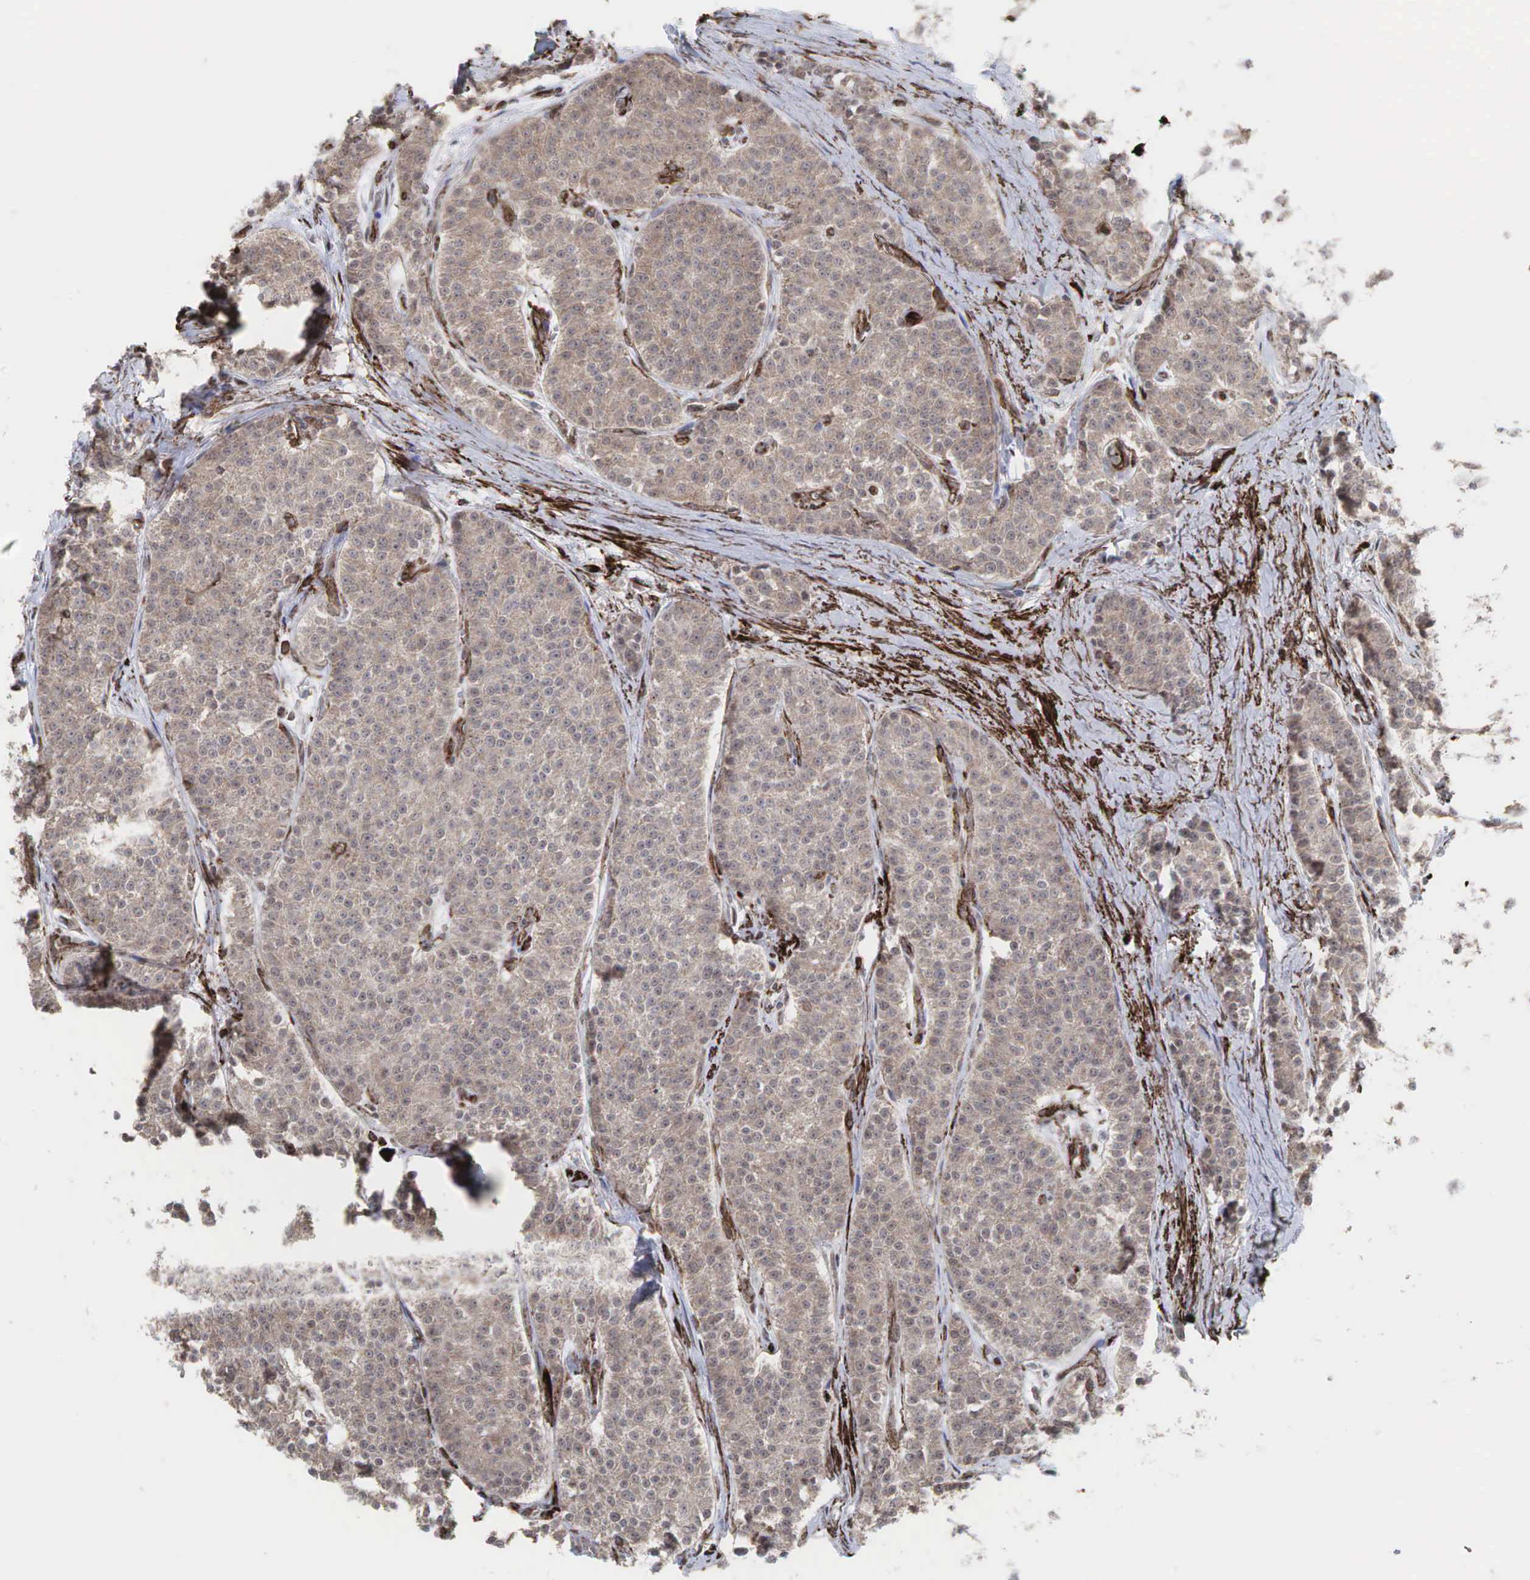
{"staining": {"intensity": "weak", "quantity": ">75%", "location": "cytoplasmic/membranous"}, "tissue": "carcinoid", "cell_type": "Tumor cells", "image_type": "cancer", "snomed": [{"axis": "morphology", "description": "Carcinoid, malignant, NOS"}, {"axis": "topography", "description": "Stomach"}], "caption": "Carcinoid stained with a brown dye demonstrates weak cytoplasmic/membranous positive expression in about >75% of tumor cells.", "gene": "GPRASP1", "patient": {"sex": "female", "age": 76}}